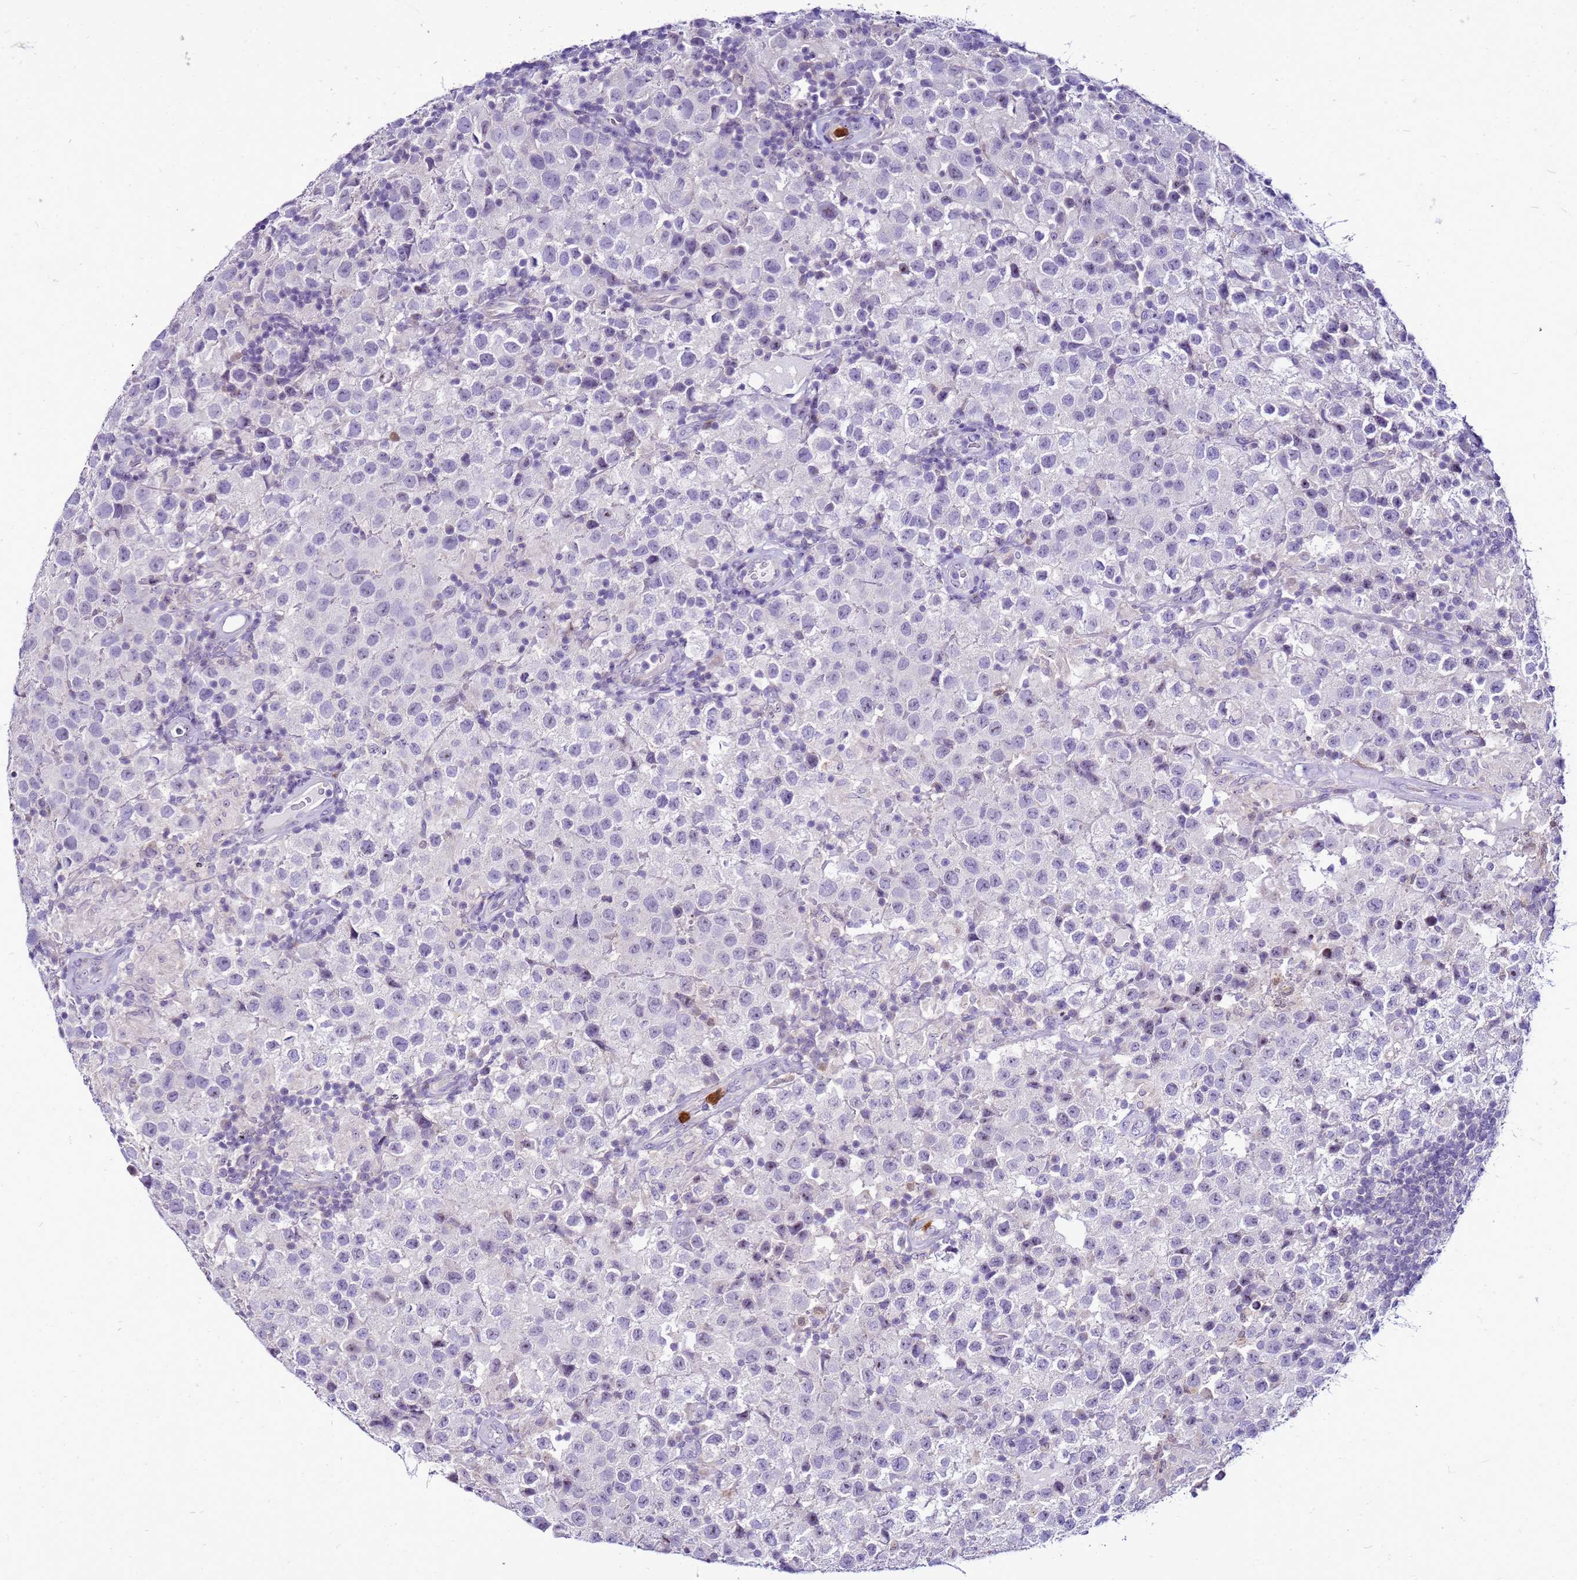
{"staining": {"intensity": "negative", "quantity": "none", "location": "none"}, "tissue": "testis cancer", "cell_type": "Tumor cells", "image_type": "cancer", "snomed": [{"axis": "morphology", "description": "Seminoma, NOS"}, {"axis": "morphology", "description": "Carcinoma, Embryonal, NOS"}, {"axis": "topography", "description": "Testis"}], "caption": "High power microscopy photomicrograph of an immunohistochemistry photomicrograph of testis seminoma, revealing no significant staining in tumor cells.", "gene": "VPS4B", "patient": {"sex": "male", "age": 41}}